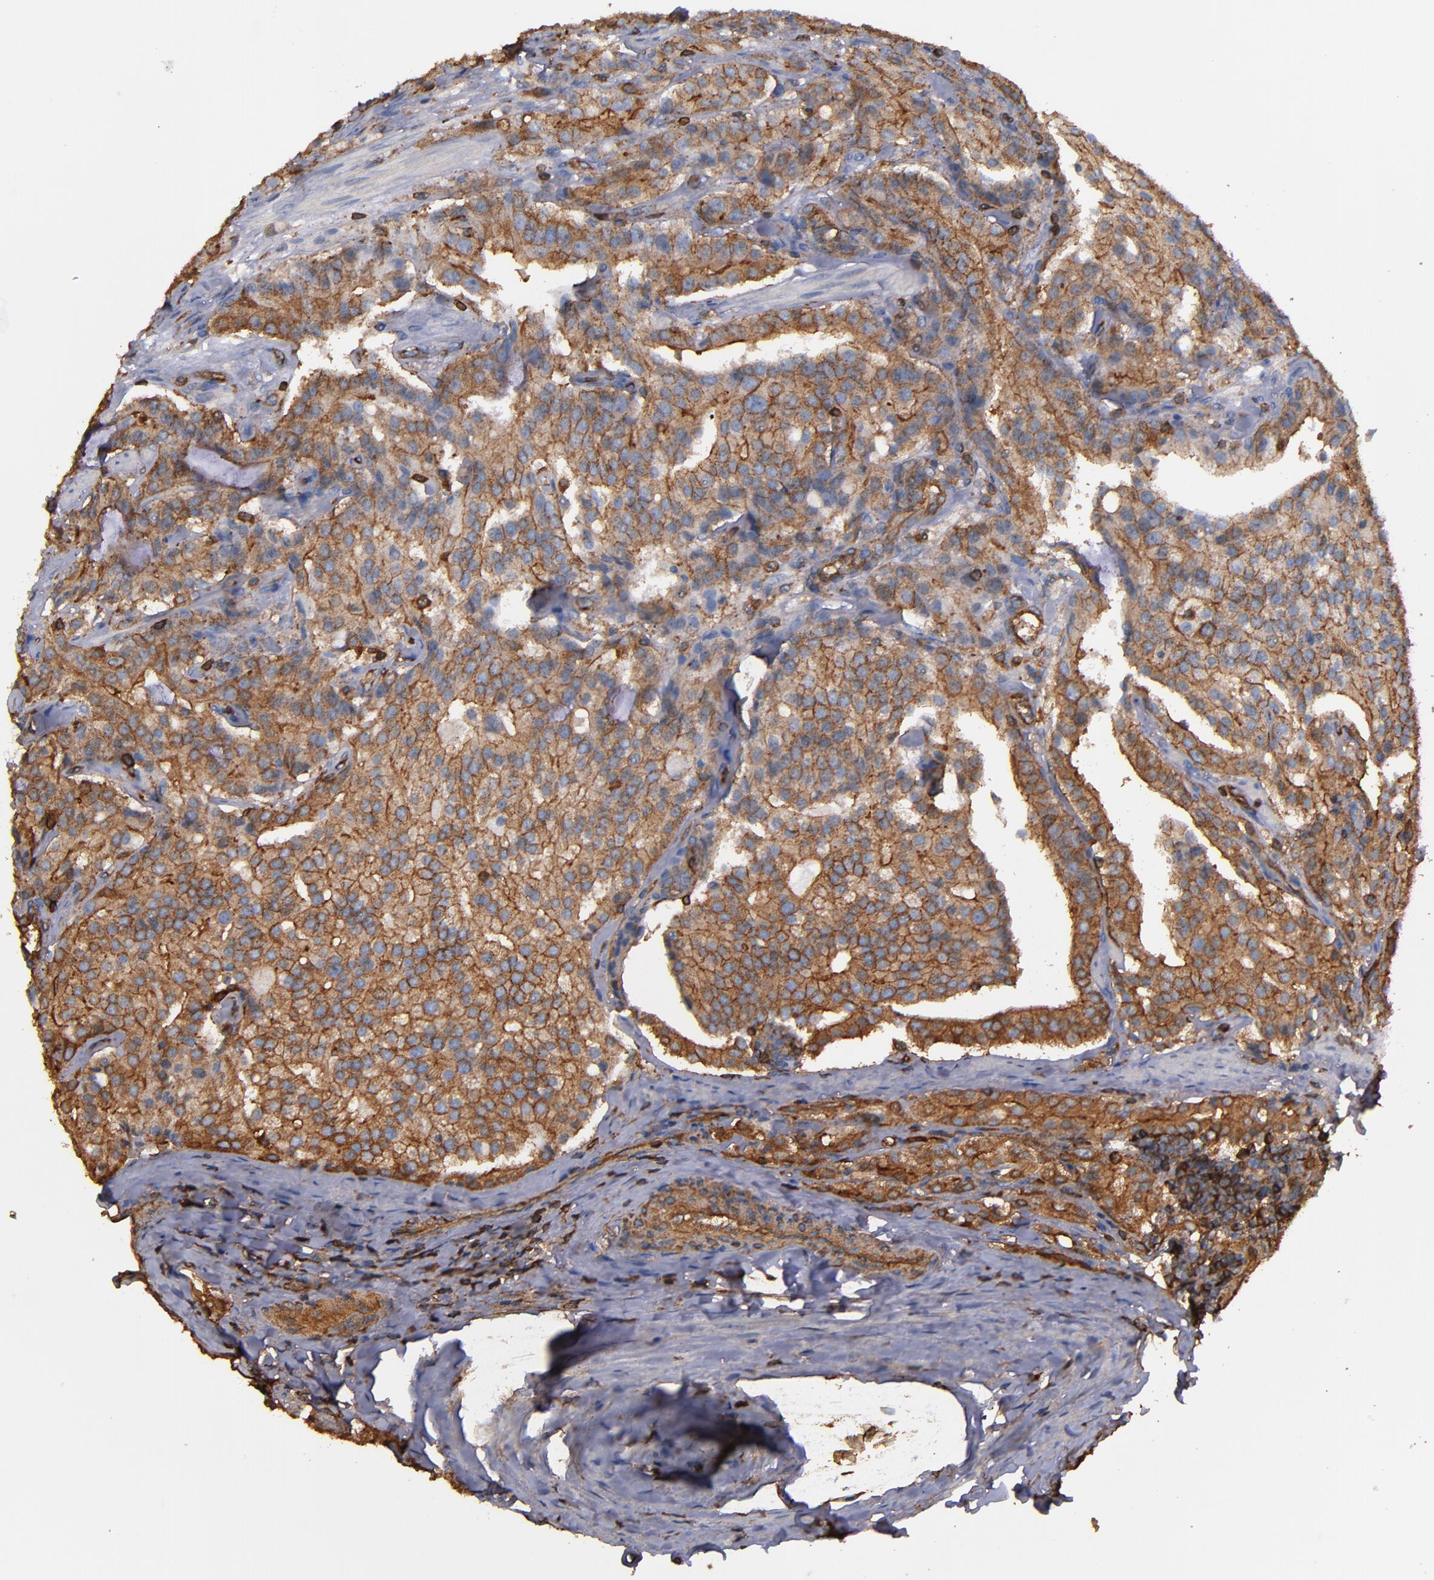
{"staining": {"intensity": "moderate", "quantity": ">75%", "location": "cytoplasmic/membranous"}, "tissue": "prostate cancer", "cell_type": "Tumor cells", "image_type": "cancer", "snomed": [{"axis": "morphology", "description": "Adenocarcinoma, Medium grade"}, {"axis": "topography", "description": "Prostate"}], "caption": "Prostate adenocarcinoma (medium-grade) stained for a protein reveals moderate cytoplasmic/membranous positivity in tumor cells. Nuclei are stained in blue.", "gene": "ACTN4", "patient": {"sex": "male", "age": 72}}